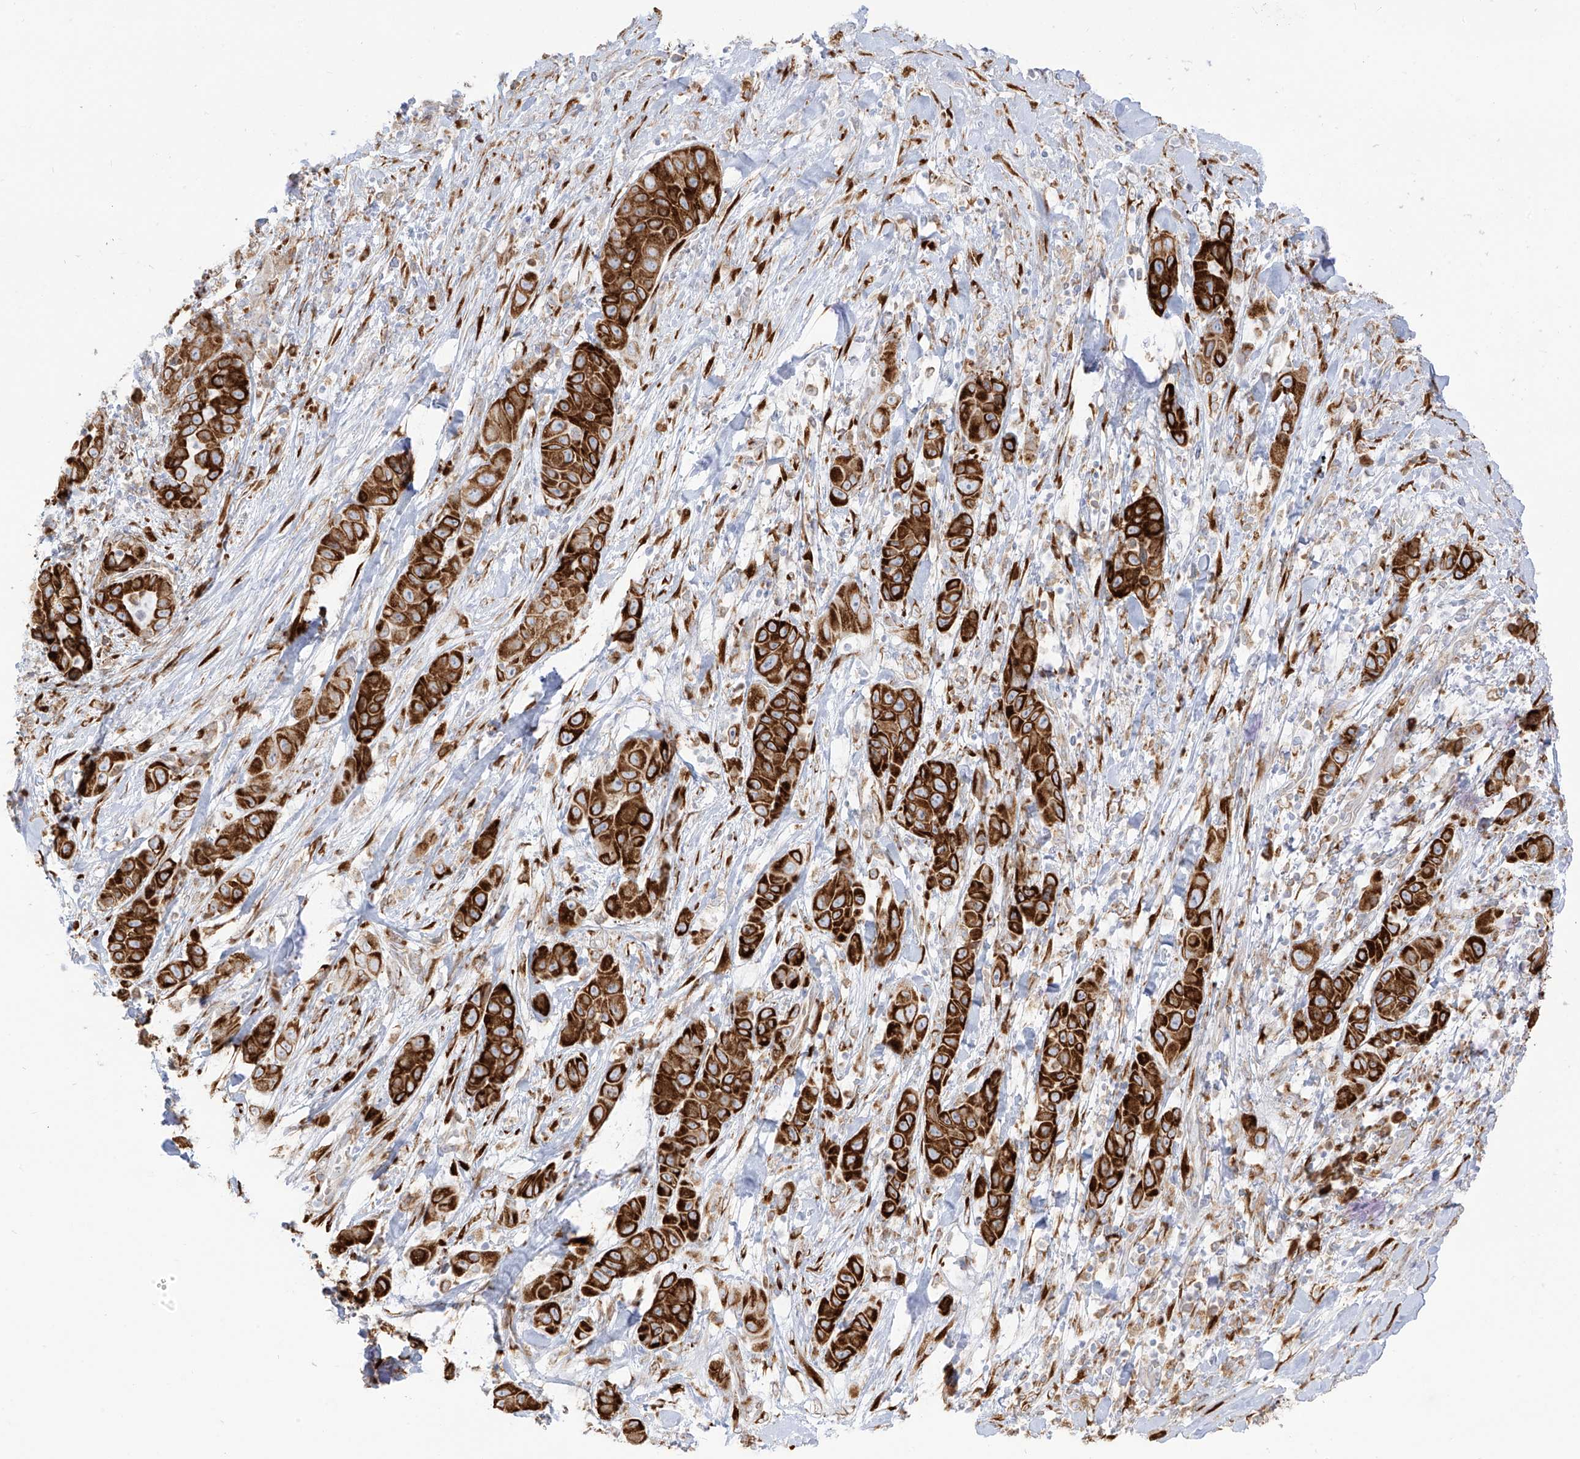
{"staining": {"intensity": "strong", "quantity": ">75%", "location": "cytoplasmic/membranous"}, "tissue": "liver cancer", "cell_type": "Tumor cells", "image_type": "cancer", "snomed": [{"axis": "morphology", "description": "Cholangiocarcinoma"}, {"axis": "topography", "description": "Liver"}], "caption": "Liver cancer (cholangiocarcinoma) stained for a protein (brown) reveals strong cytoplasmic/membranous positive expression in approximately >75% of tumor cells.", "gene": "LRRC59", "patient": {"sex": "female", "age": 52}}